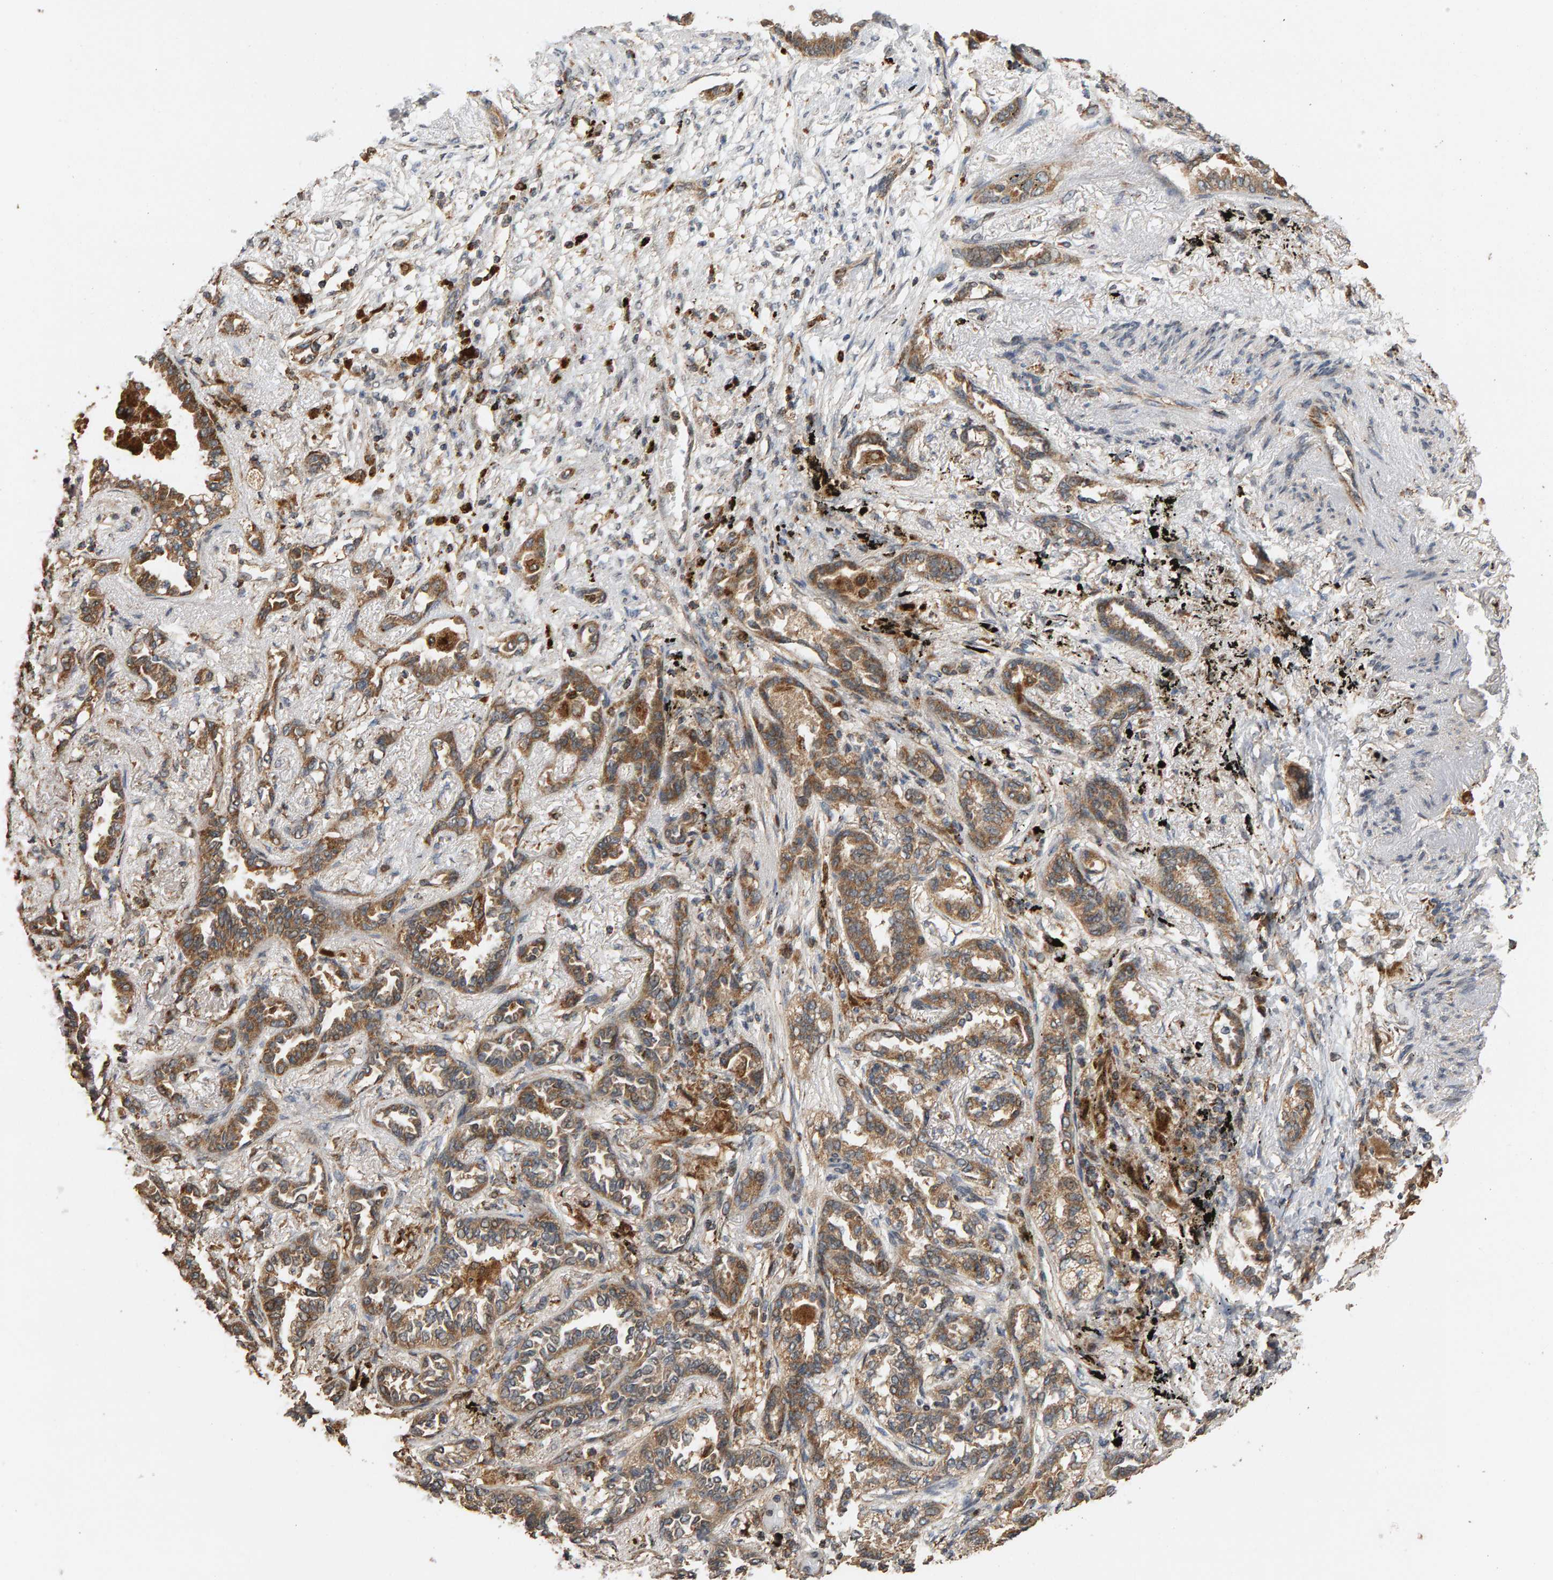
{"staining": {"intensity": "moderate", "quantity": ">75%", "location": "cytoplasmic/membranous"}, "tissue": "lung cancer", "cell_type": "Tumor cells", "image_type": "cancer", "snomed": [{"axis": "morphology", "description": "Adenocarcinoma, NOS"}, {"axis": "topography", "description": "Lung"}], "caption": "Lung adenocarcinoma stained with a brown dye displays moderate cytoplasmic/membranous positive positivity in approximately >75% of tumor cells.", "gene": "GSTK1", "patient": {"sex": "male", "age": 59}}